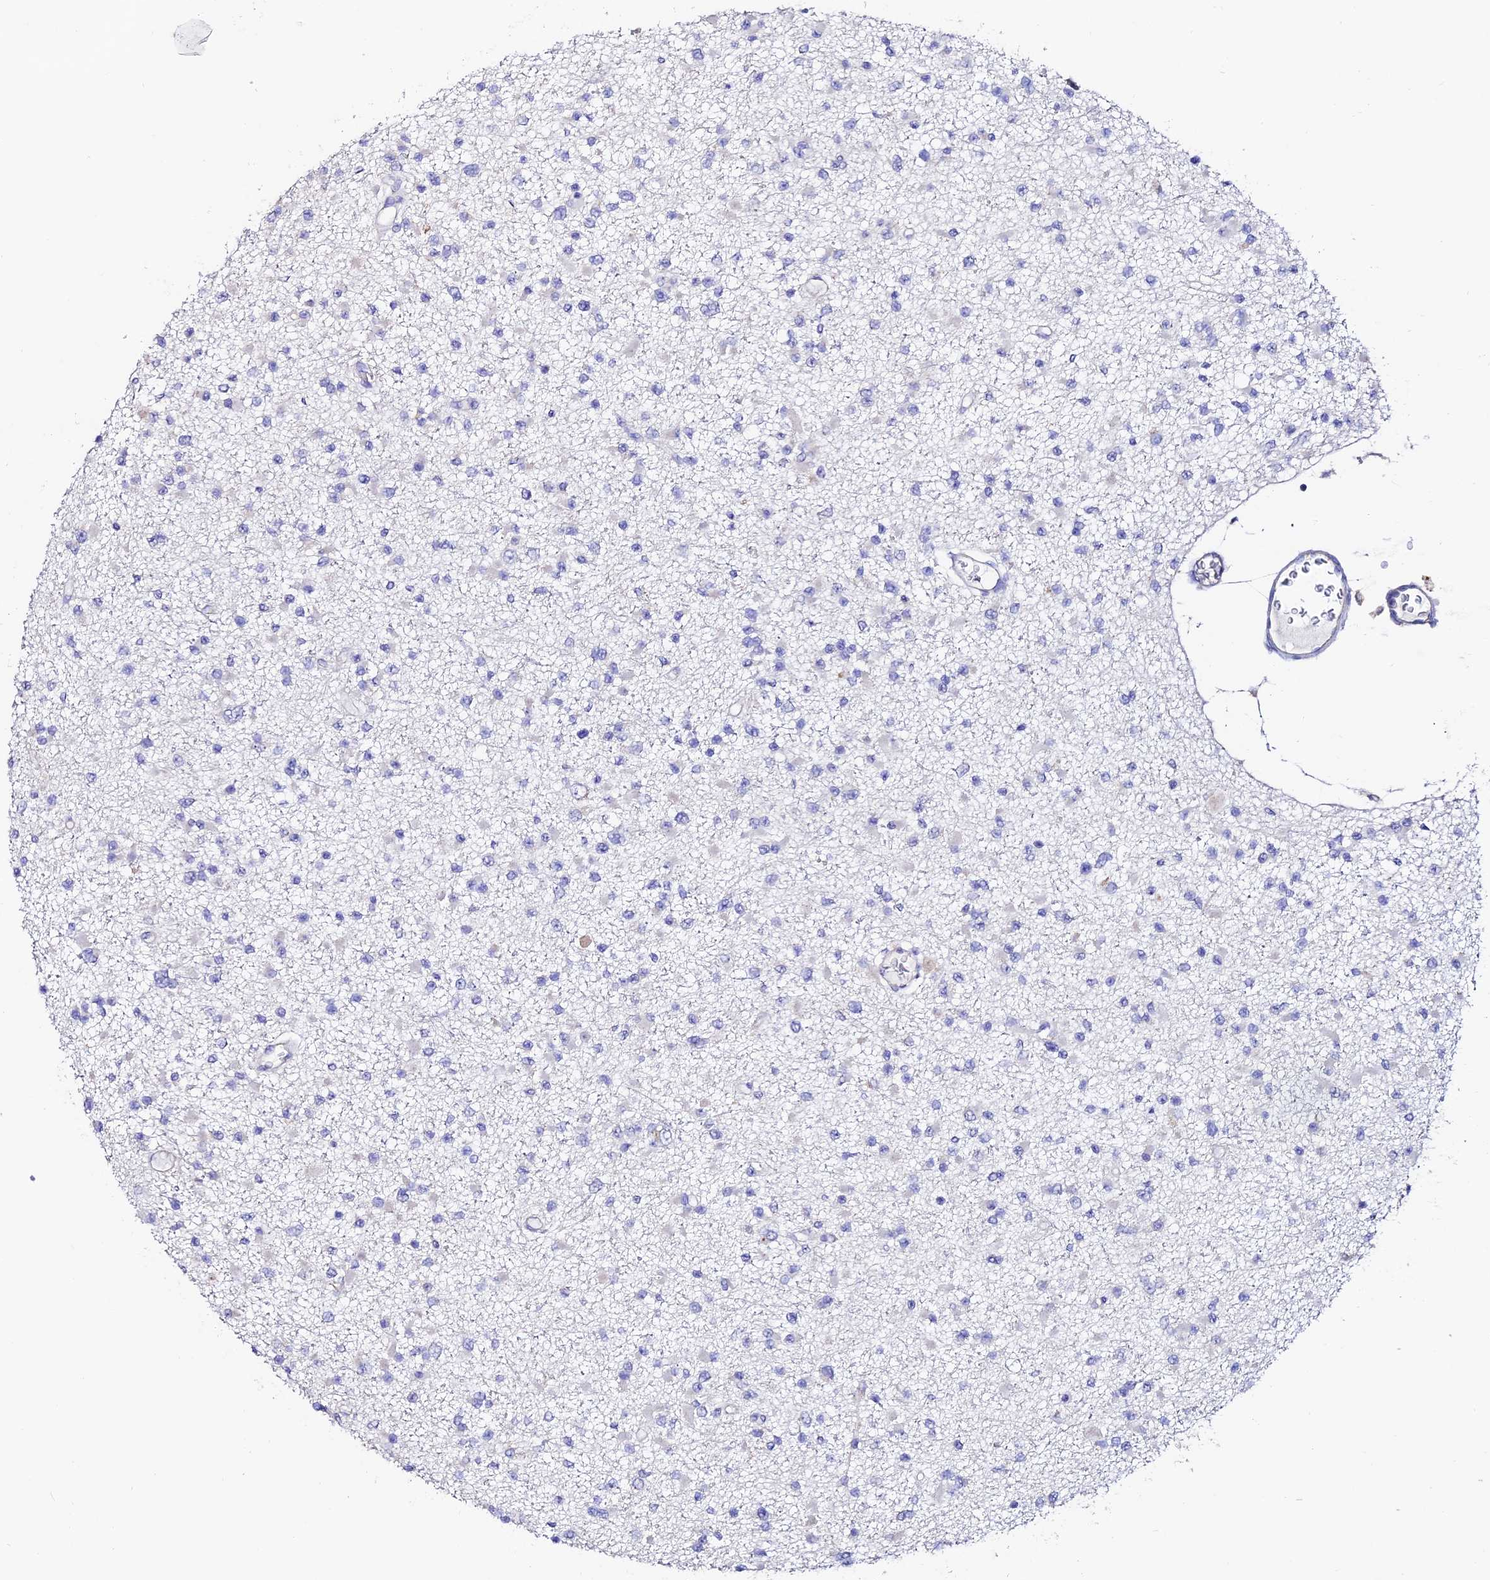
{"staining": {"intensity": "negative", "quantity": "none", "location": "none"}, "tissue": "glioma", "cell_type": "Tumor cells", "image_type": "cancer", "snomed": [{"axis": "morphology", "description": "Glioma, malignant, Low grade"}, {"axis": "topography", "description": "Brain"}], "caption": "A histopathology image of human malignant glioma (low-grade) is negative for staining in tumor cells.", "gene": "ESM1", "patient": {"sex": "female", "age": 22}}